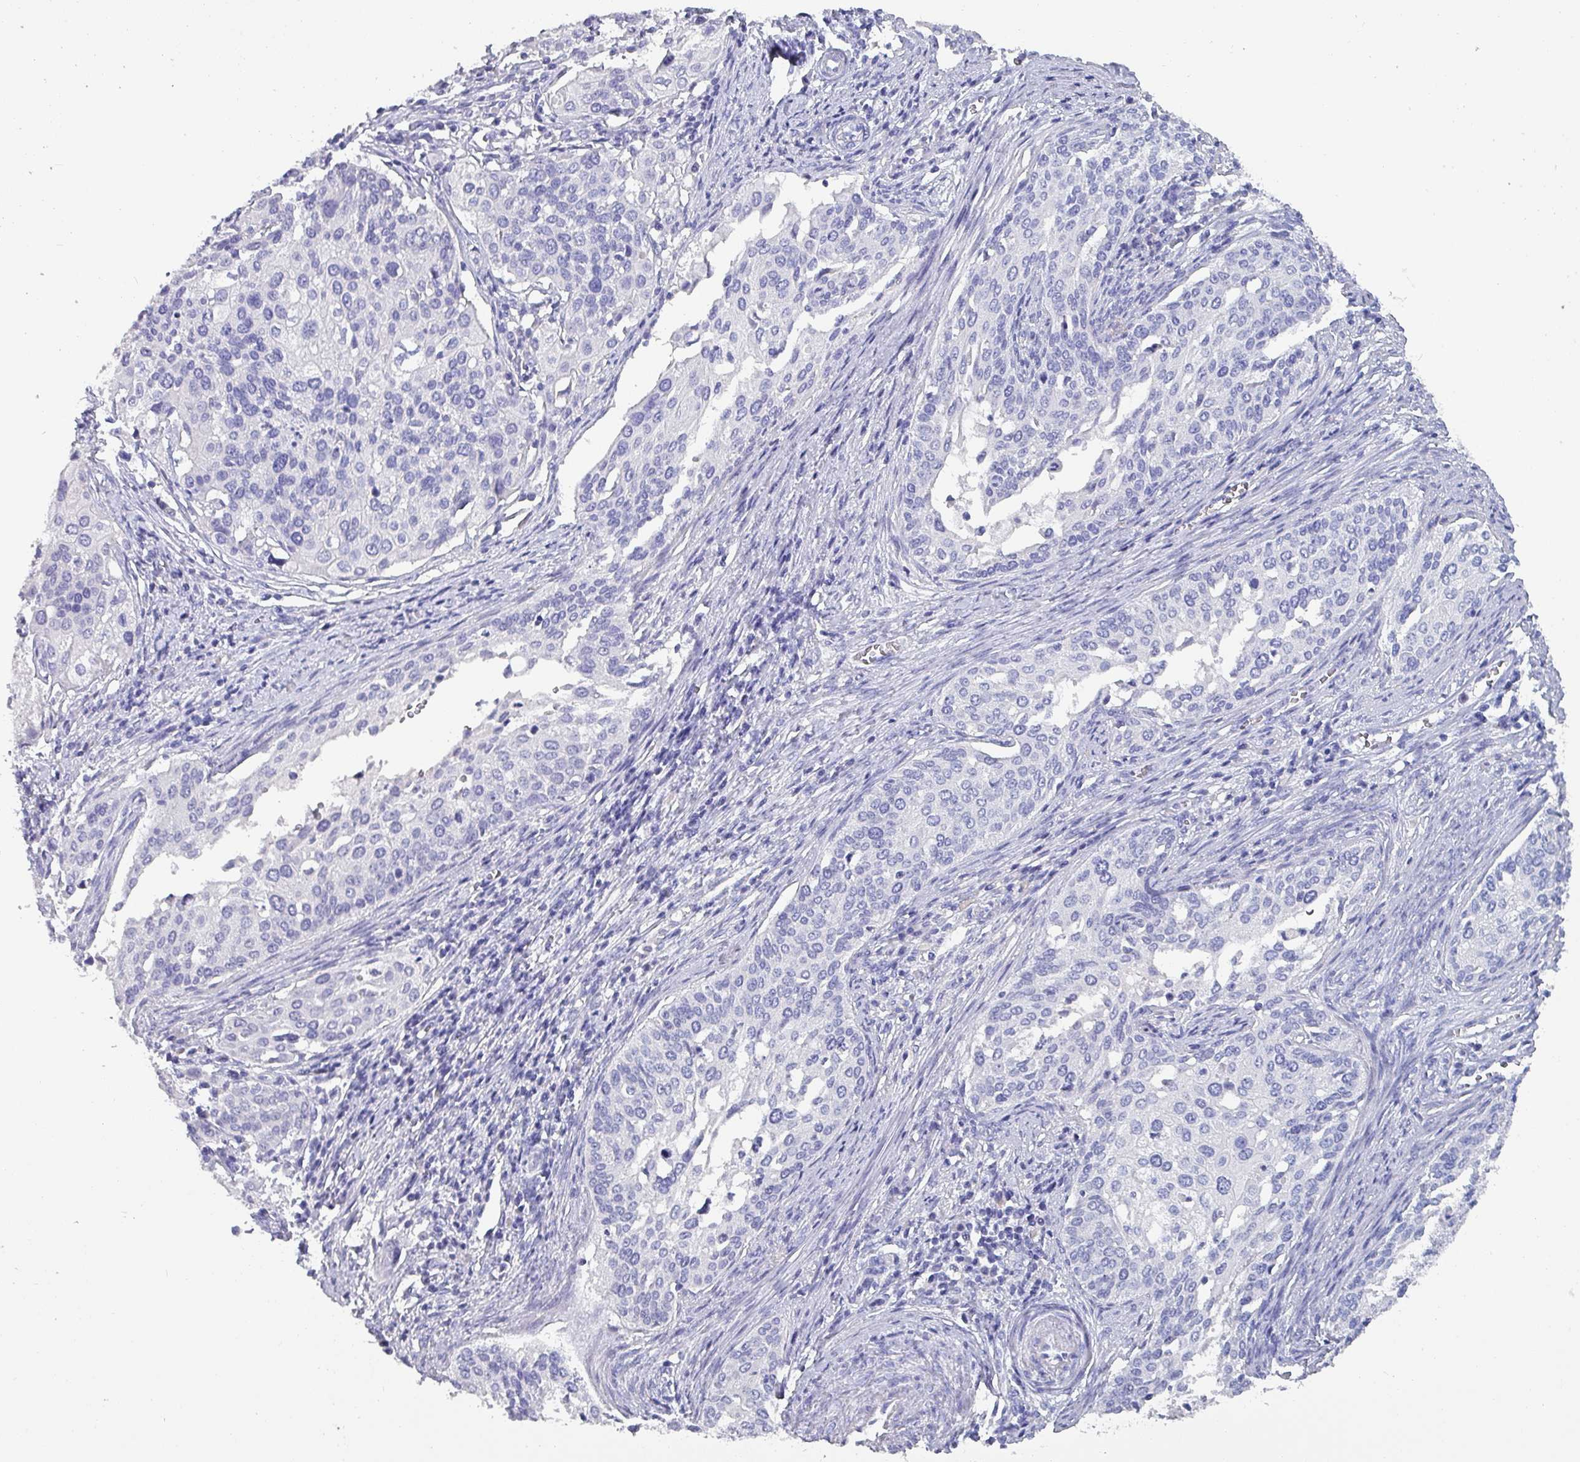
{"staining": {"intensity": "negative", "quantity": "none", "location": "none"}, "tissue": "cervical cancer", "cell_type": "Tumor cells", "image_type": "cancer", "snomed": [{"axis": "morphology", "description": "Squamous cell carcinoma, NOS"}, {"axis": "topography", "description": "Cervix"}], "caption": "Immunohistochemical staining of human squamous cell carcinoma (cervical) displays no significant expression in tumor cells.", "gene": "INS-IGF2", "patient": {"sex": "female", "age": 44}}